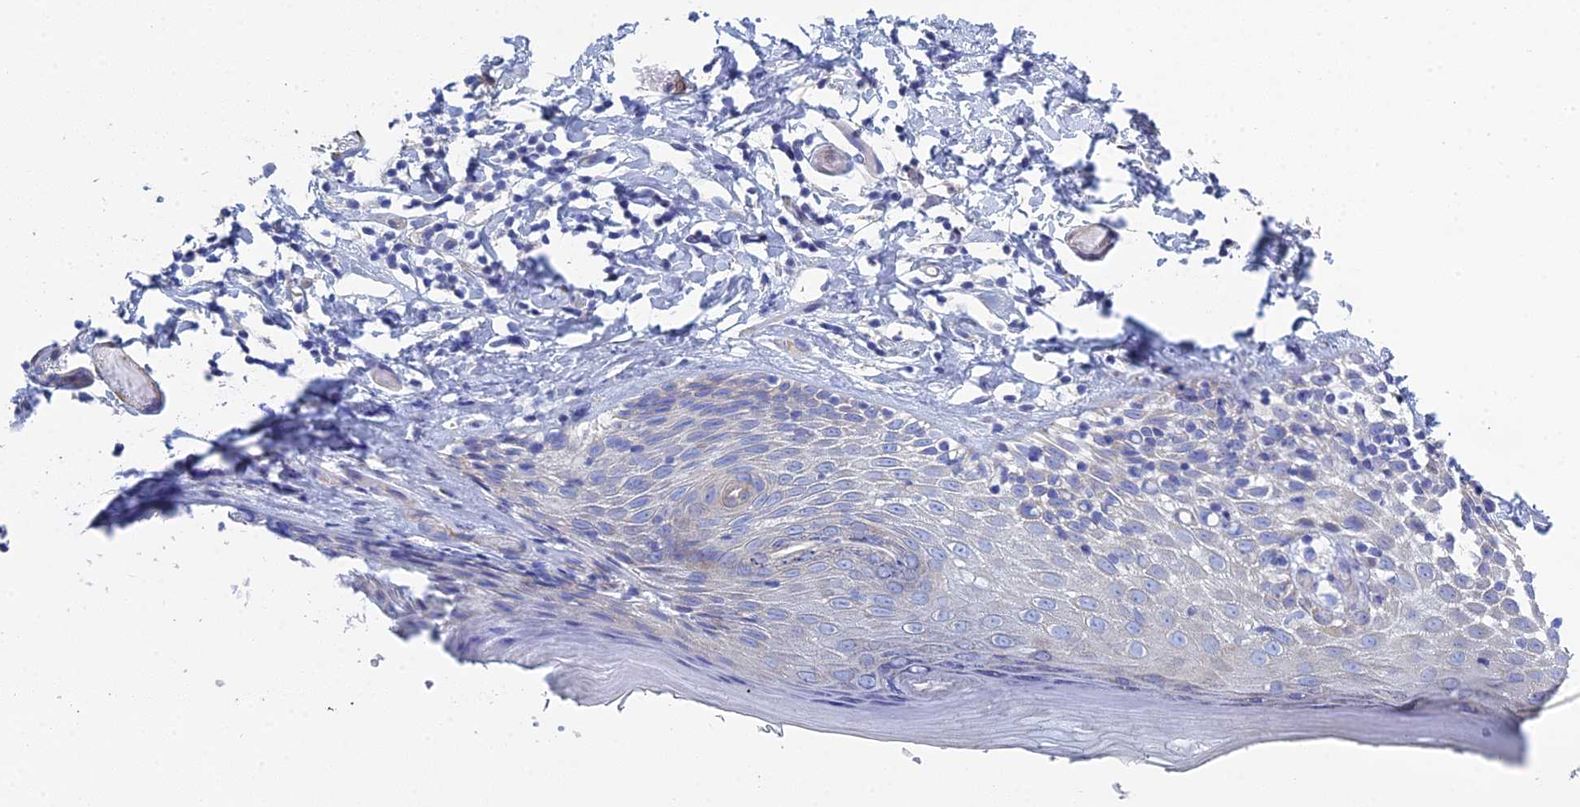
{"staining": {"intensity": "weak", "quantity": "<25%", "location": "cytoplasmic/membranous"}, "tissue": "skin", "cell_type": "Epidermal cells", "image_type": "normal", "snomed": [{"axis": "morphology", "description": "Normal tissue, NOS"}, {"axis": "topography", "description": "Adipose tissue"}, {"axis": "topography", "description": "Vascular tissue"}, {"axis": "topography", "description": "Vulva"}, {"axis": "topography", "description": "Peripheral nerve tissue"}], "caption": "A high-resolution photomicrograph shows immunohistochemistry (IHC) staining of normal skin, which displays no significant staining in epidermal cells. (IHC, brightfield microscopy, high magnification).", "gene": "PCDHA8", "patient": {"sex": "female", "age": 86}}